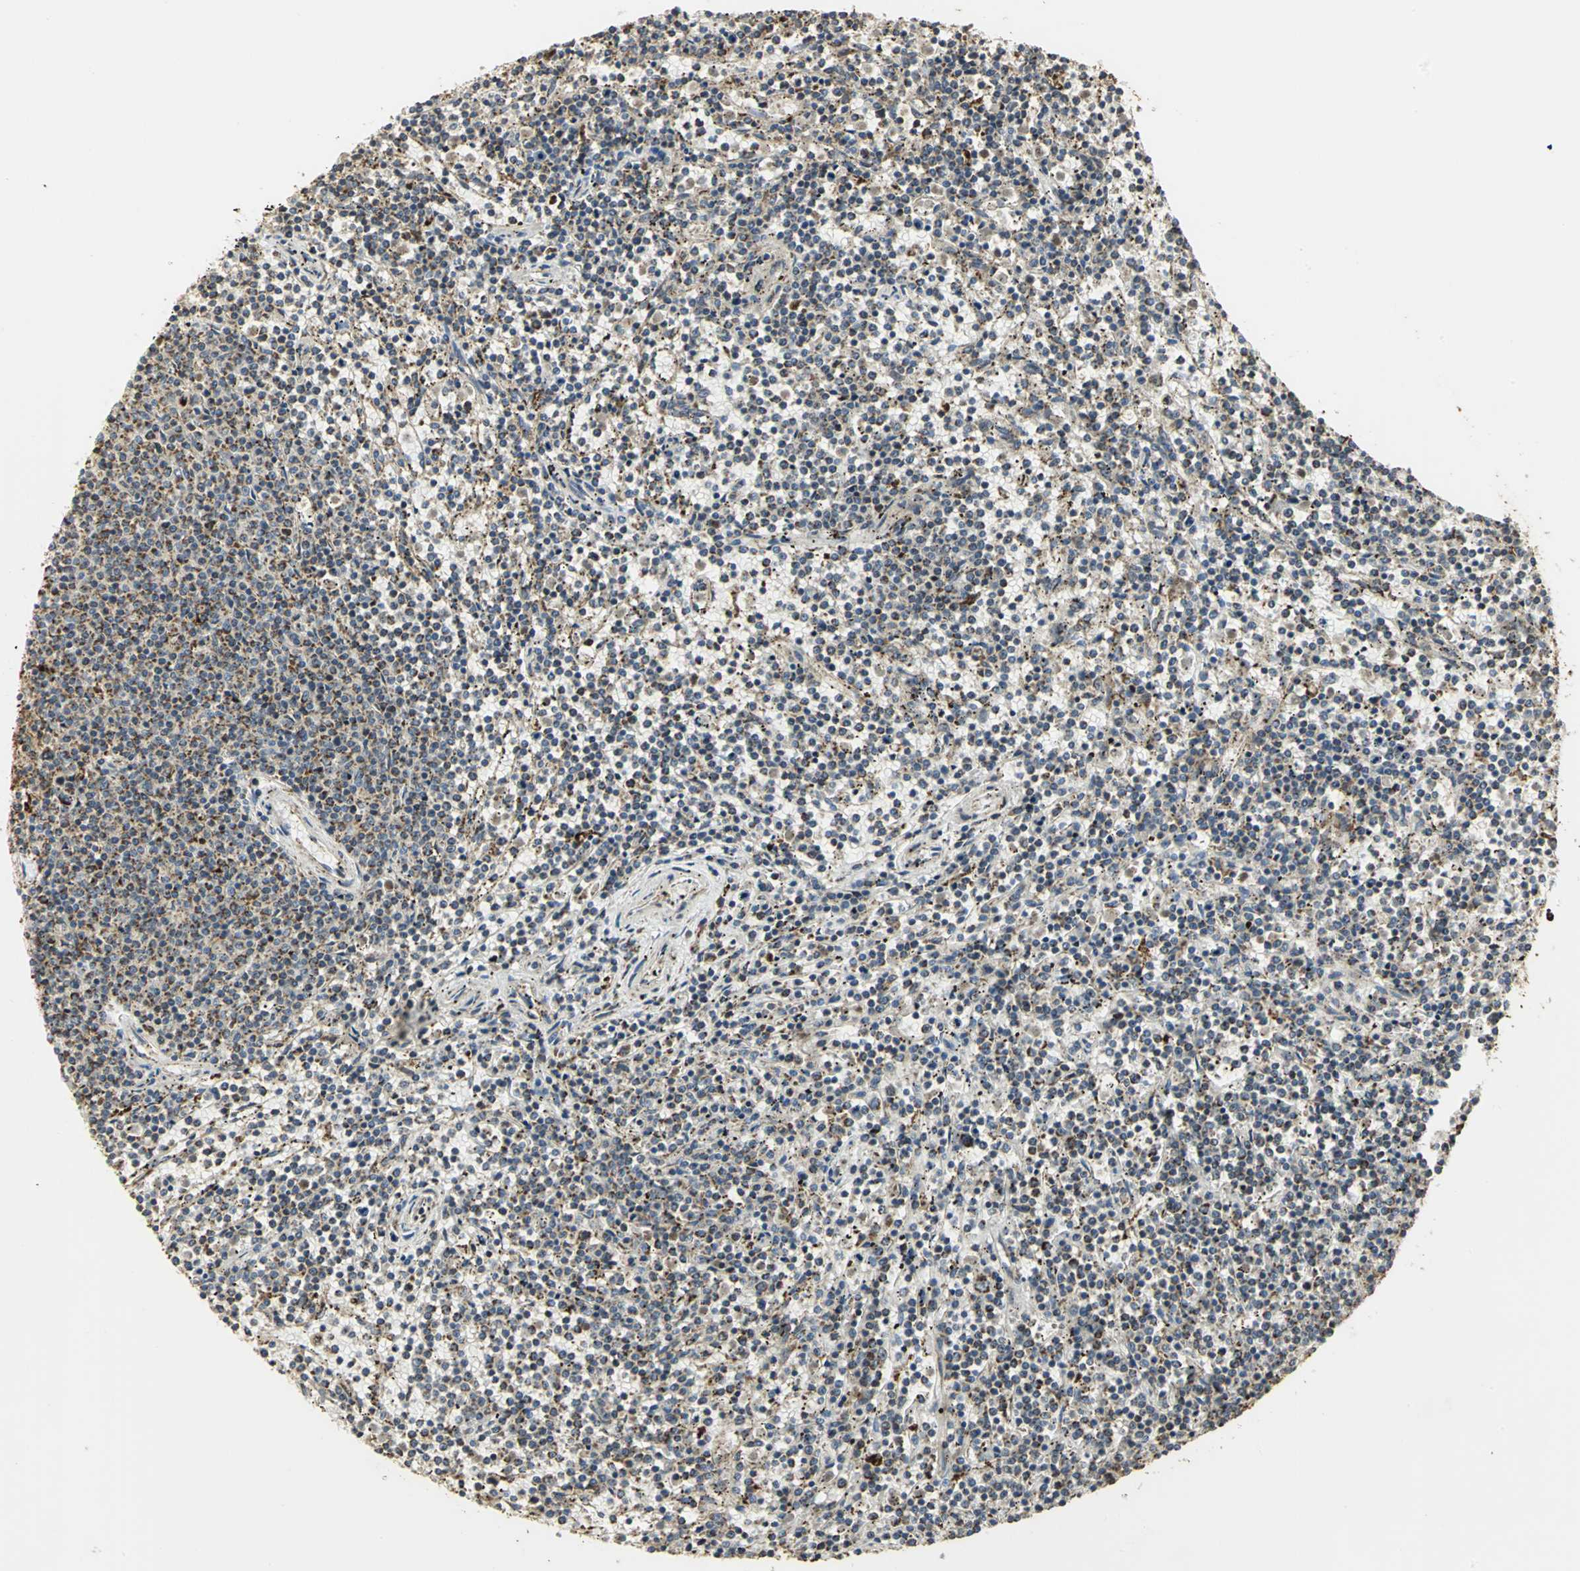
{"staining": {"intensity": "strong", "quantity": ">75%", "location": "cytoplasmic/membranous"}, "tissue": "lymphoma", "cell_type": "Tumor cells", "image_type": "cancer", "snomed": [{"axis": "morphology", "description": "Malignant lymphoma, non-Hodgkin's type, Low grade"}, {"axis": "topography", "description": "Spleen"}], "caption": "DAB (3,3'-diaminobenzidine) immunohistochemical staining of human malignant lymphoma, non-Hodgkin's type (low-grade) displays strong cytoplasmic/membranous protein positivity in about >75% of tumor cells.", "gene": "VDAC1", "patient": {"sex": "female", "age": 50}}